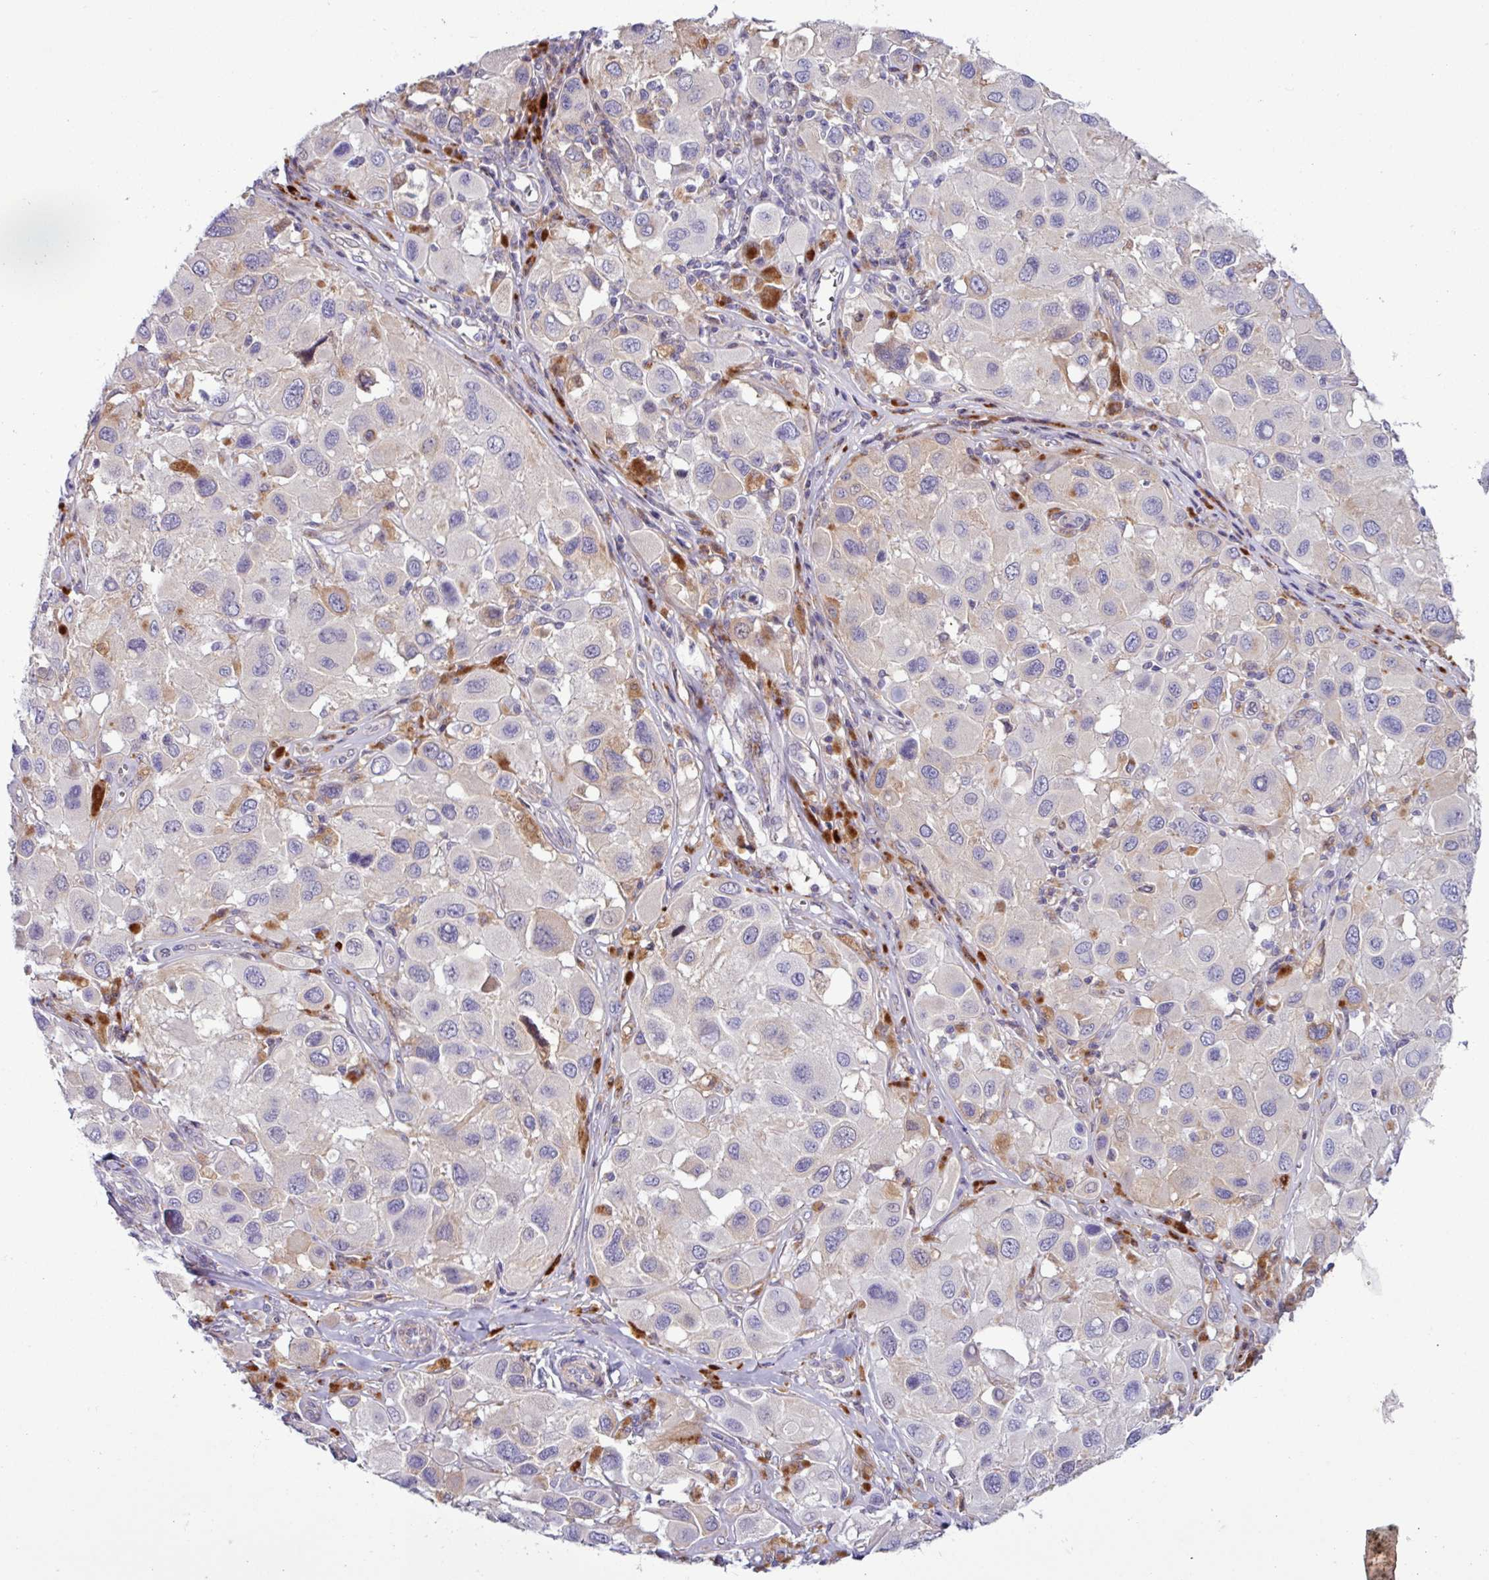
{"staining": {"intensity": "negative", "quantity": "none", "location": "none"}, "tissue": "melanoma", "cell_type": "Tumor cells", "image_type": "cancer", "snomed": [{"axis": "morphology", "description": "Malignant melanoma, Metastatic site"}, {"axis": "topography", "description": "Skin"}], "caption": "Malignant melanoma (metastatic site) was stained to show a protein in brown. There is no significant positivity in tumor cells.", "gene": "AMIGO2", "patient": {"sex": "male", "age": 41}}